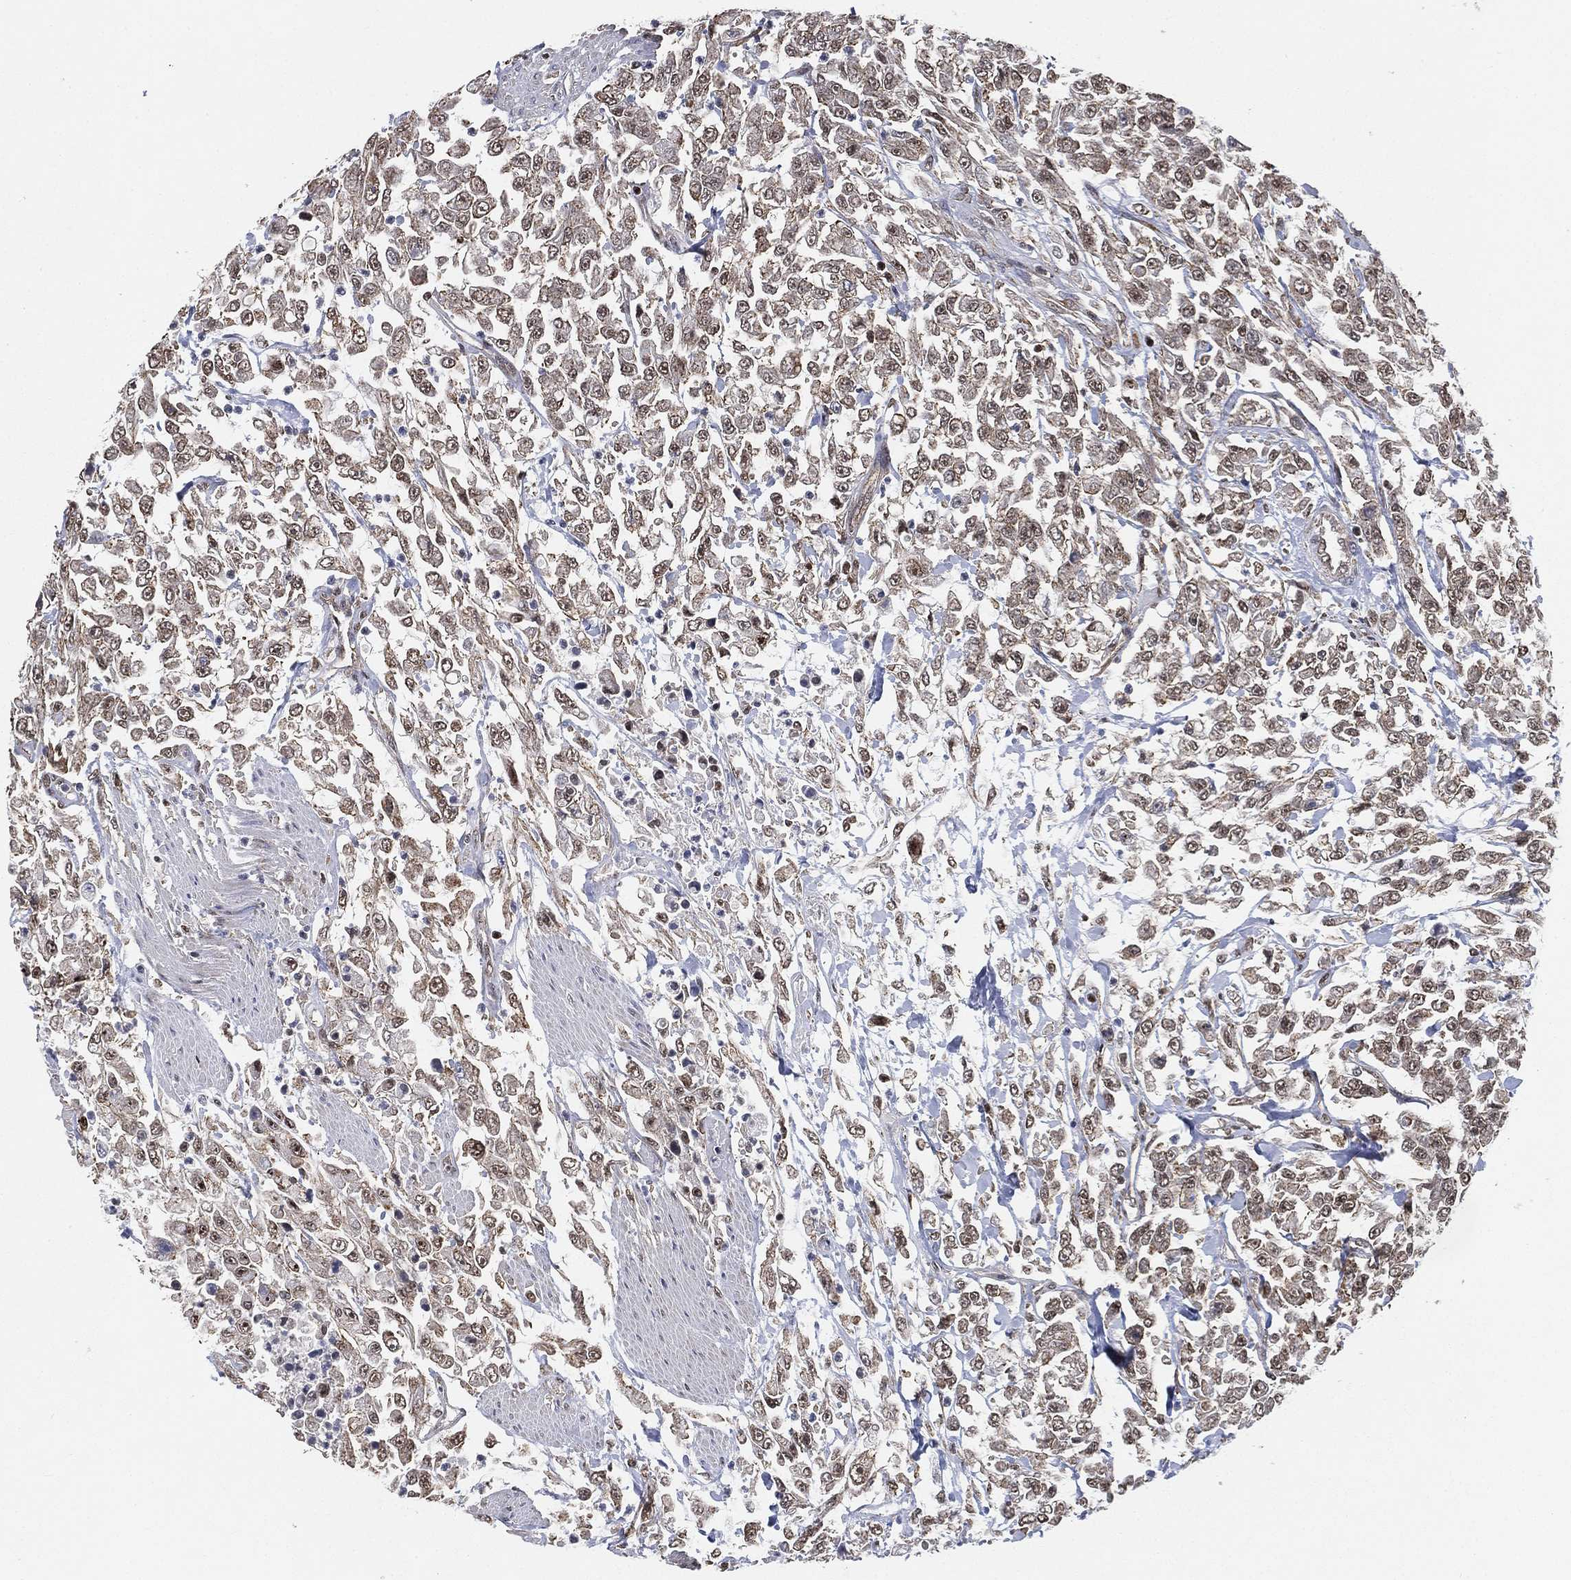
{"staining": {"intensity": "weak", "quantity": ">75%", "location": "cytoplasmic/membranous,nuclear"}, "tissue": "urothelial cancer", "cell_type": "Tumor cells", "image_type": "cancer", "snomed": [{"axis": "morphology", "description": "Urothelial carcinoma, High grade"}, {"axis": "topography", "description": "Urinary bladder"}], "caption": "Protein staining by immunohistochemistry (IHC) displays weak cytoplasmic/membranous and nuclear staining in about >75% of tumor cells in high-grade urothelial carcinoma.", "gene": "RSRC2", "patient": {"sex": "male", "age": 46}}